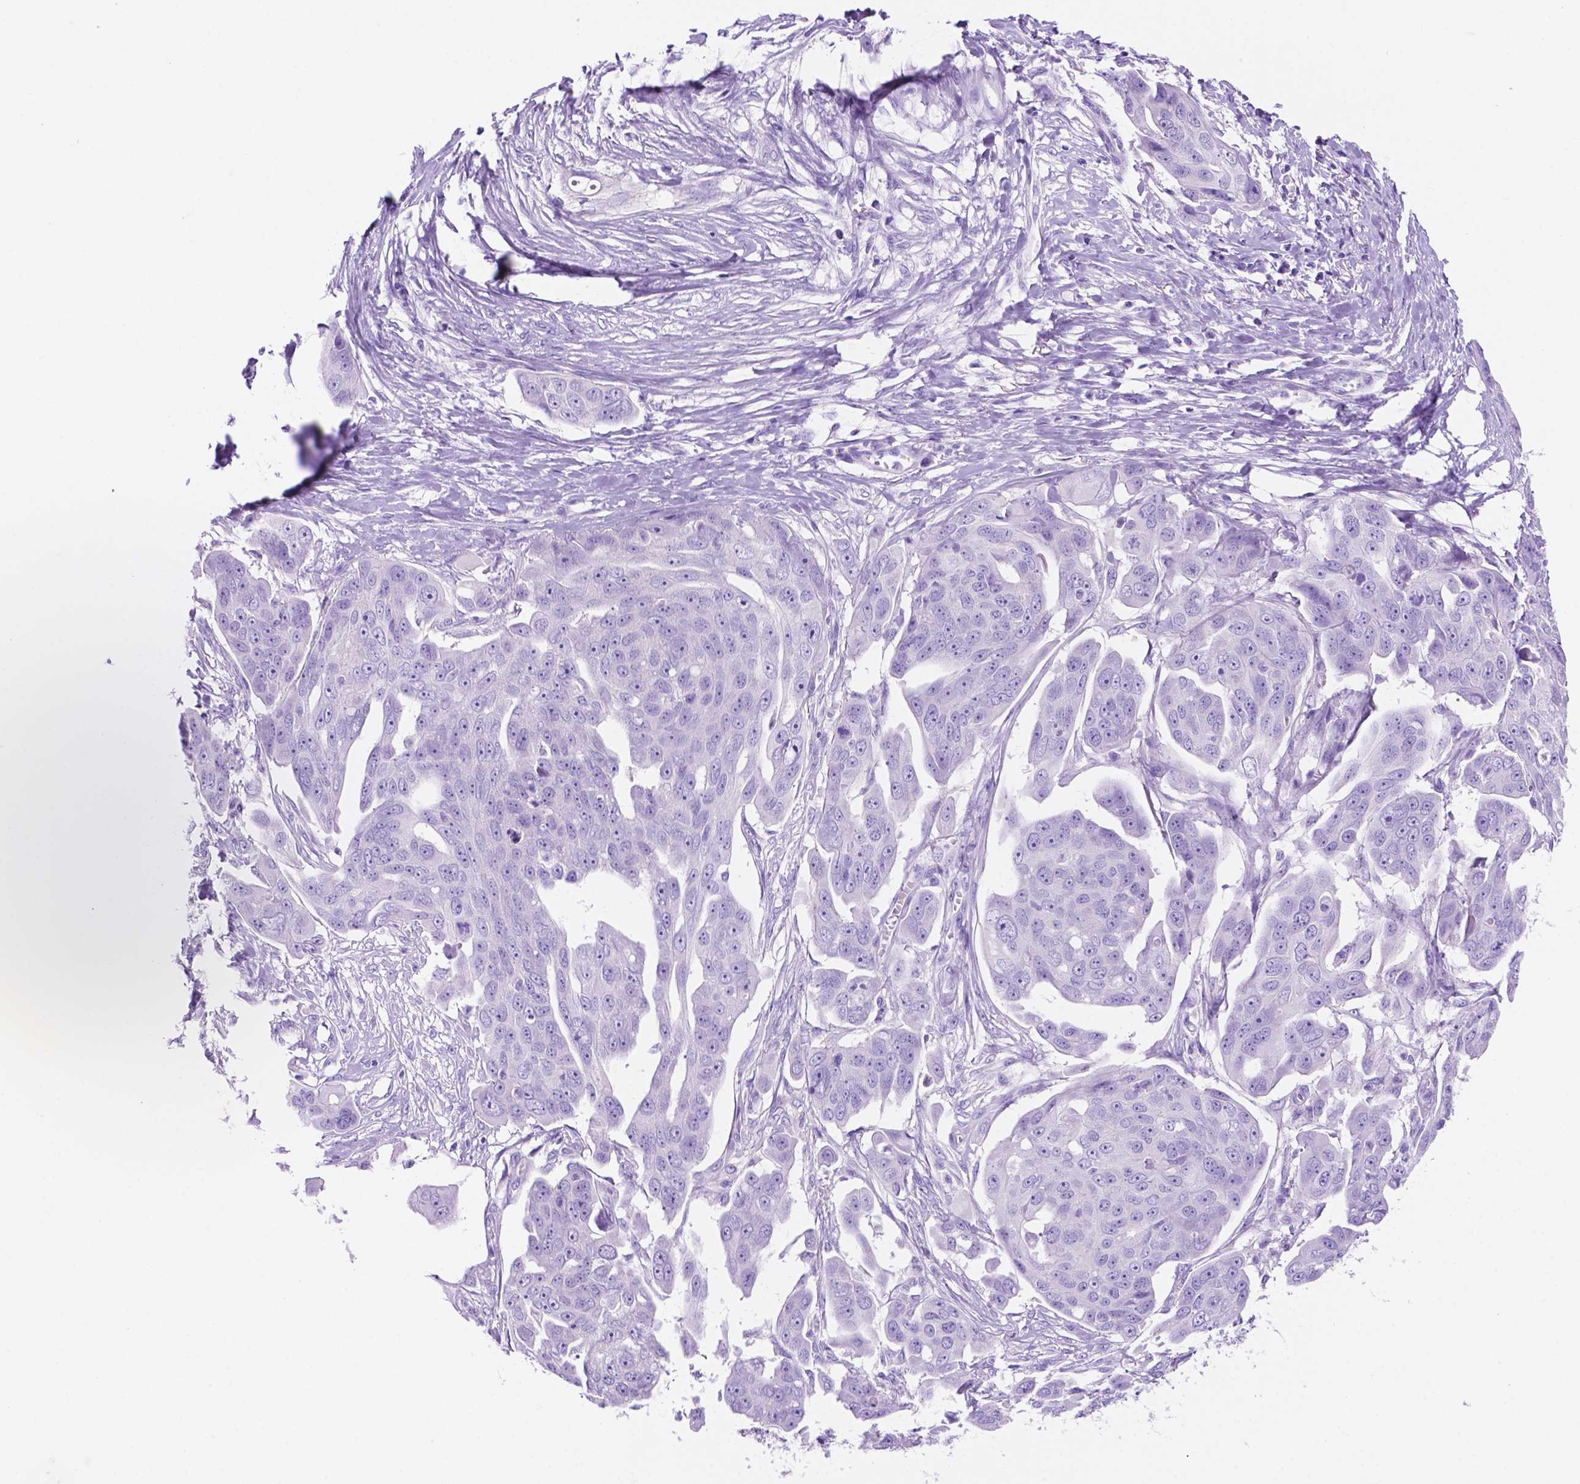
{"staining": {"intensity": "negative", "quantity": "none", "location": "none"}, "tissue": "ovarian cancer", "cell_type": "Tumor cells", "image_type": "cancer", "snomed": [{"axis": "morphology", "description": "Carcinoma, endometroid"}, {"axis": "topography", "description": "Ovary"}], "caption": "High magnification brightfield microscopy of ovarian cancer stained with DAB (brown) and counterstained with hematoxylin (blue): tumor cells show no significant positivity.", "gene": "FOXB2", "patient": {"sex": "female", "age": 70}}